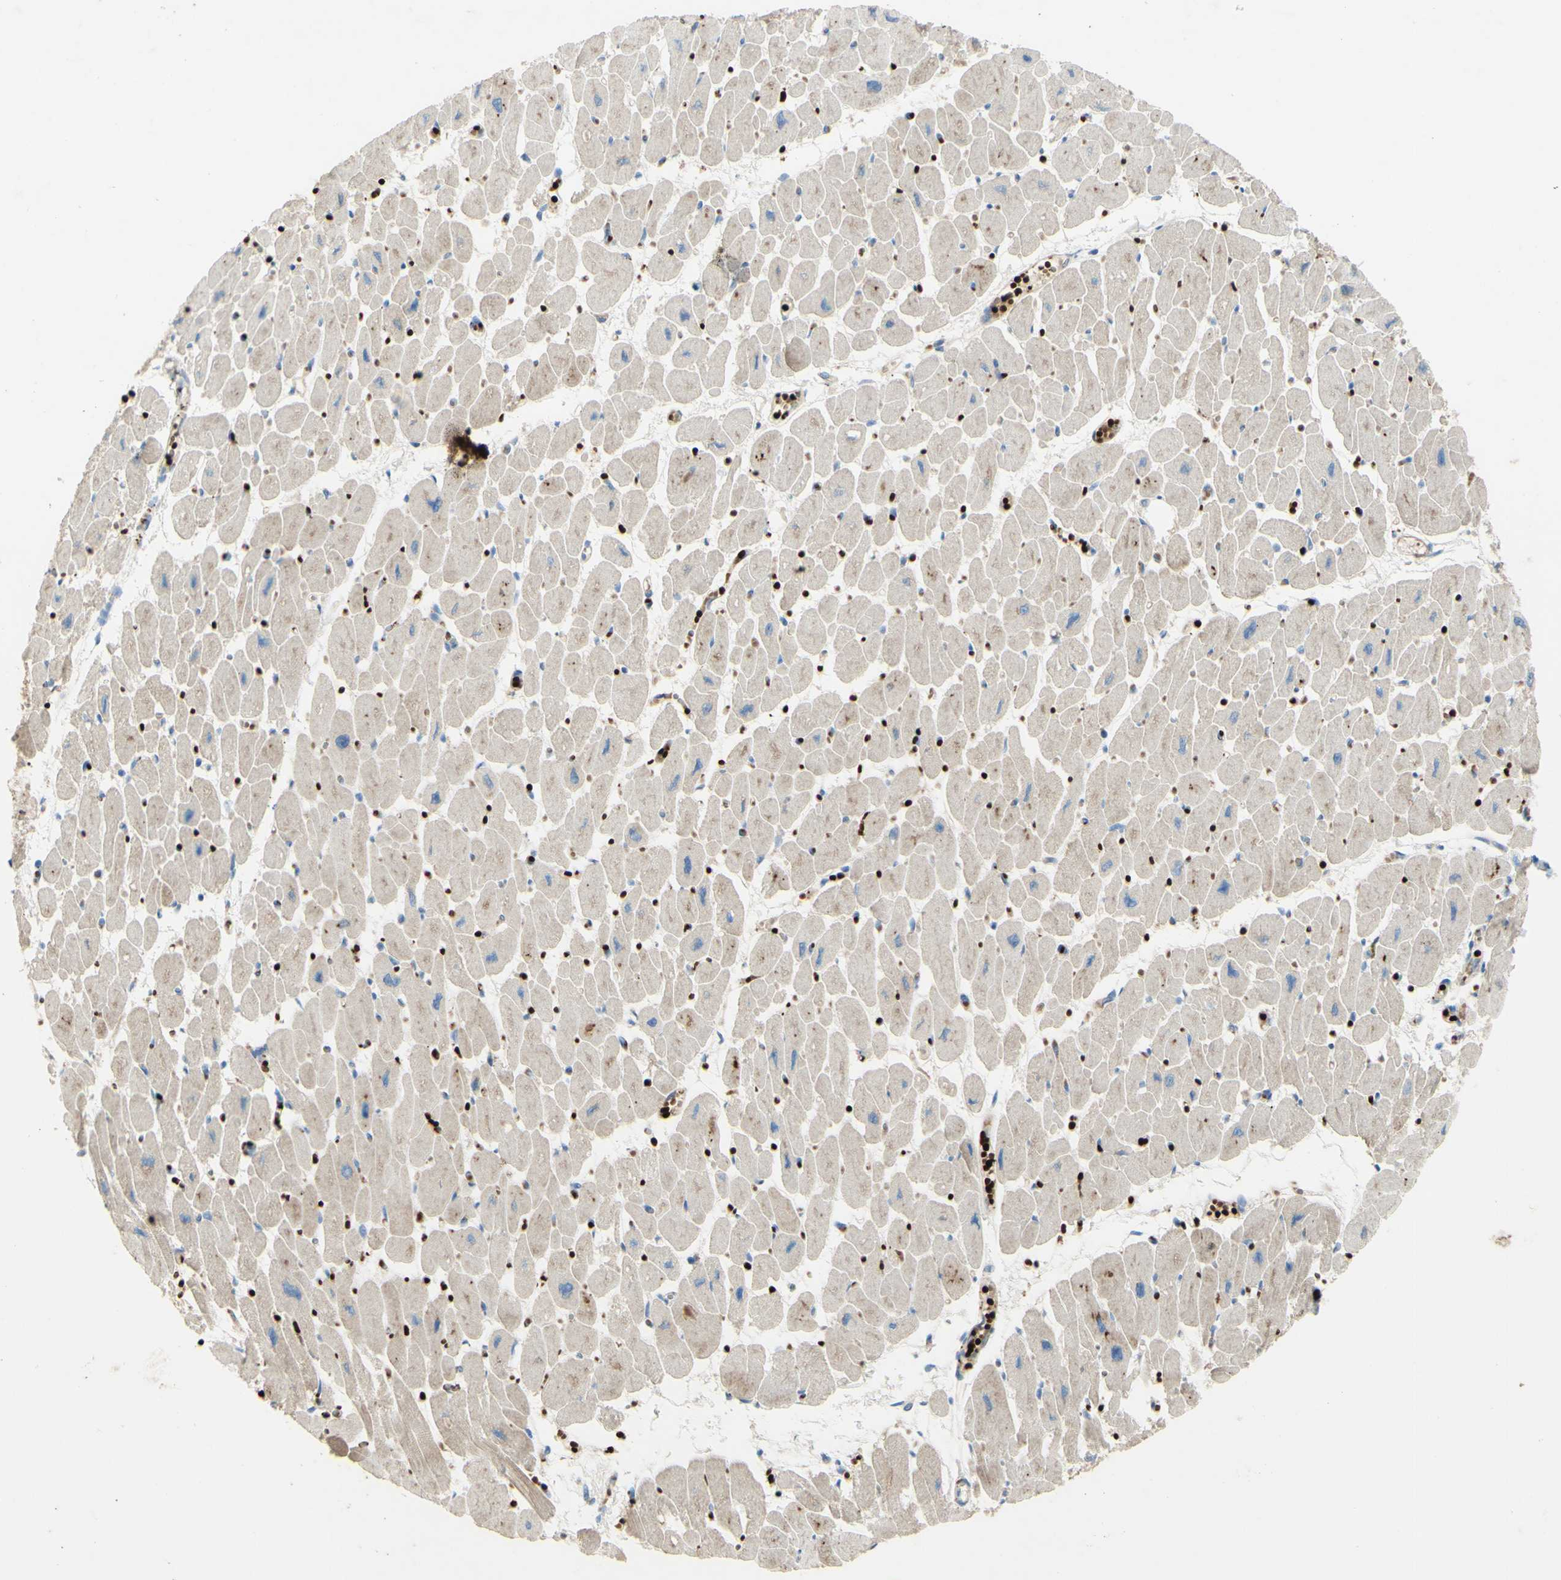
{"staining": {"intensity": "strong", "quantity": "<25%", "location": "cytoplasmic/membranous"}, "tissue": "heart muscle", "cell_type": "Cardiomyocytes", "image_type": "normal", "snomed": [{"axis": "morphology", "description": "Normal tissue, NOS"}, {"axis": "topography", "description": "Heart"}], "caption": "The immunohistochemical stain shows strong cytoplasmic/membranous staining in cardiomyocytes of unremarkable heart muscle.", "gene": "GAN", "patient": {"sex": "female", "age": 54}}